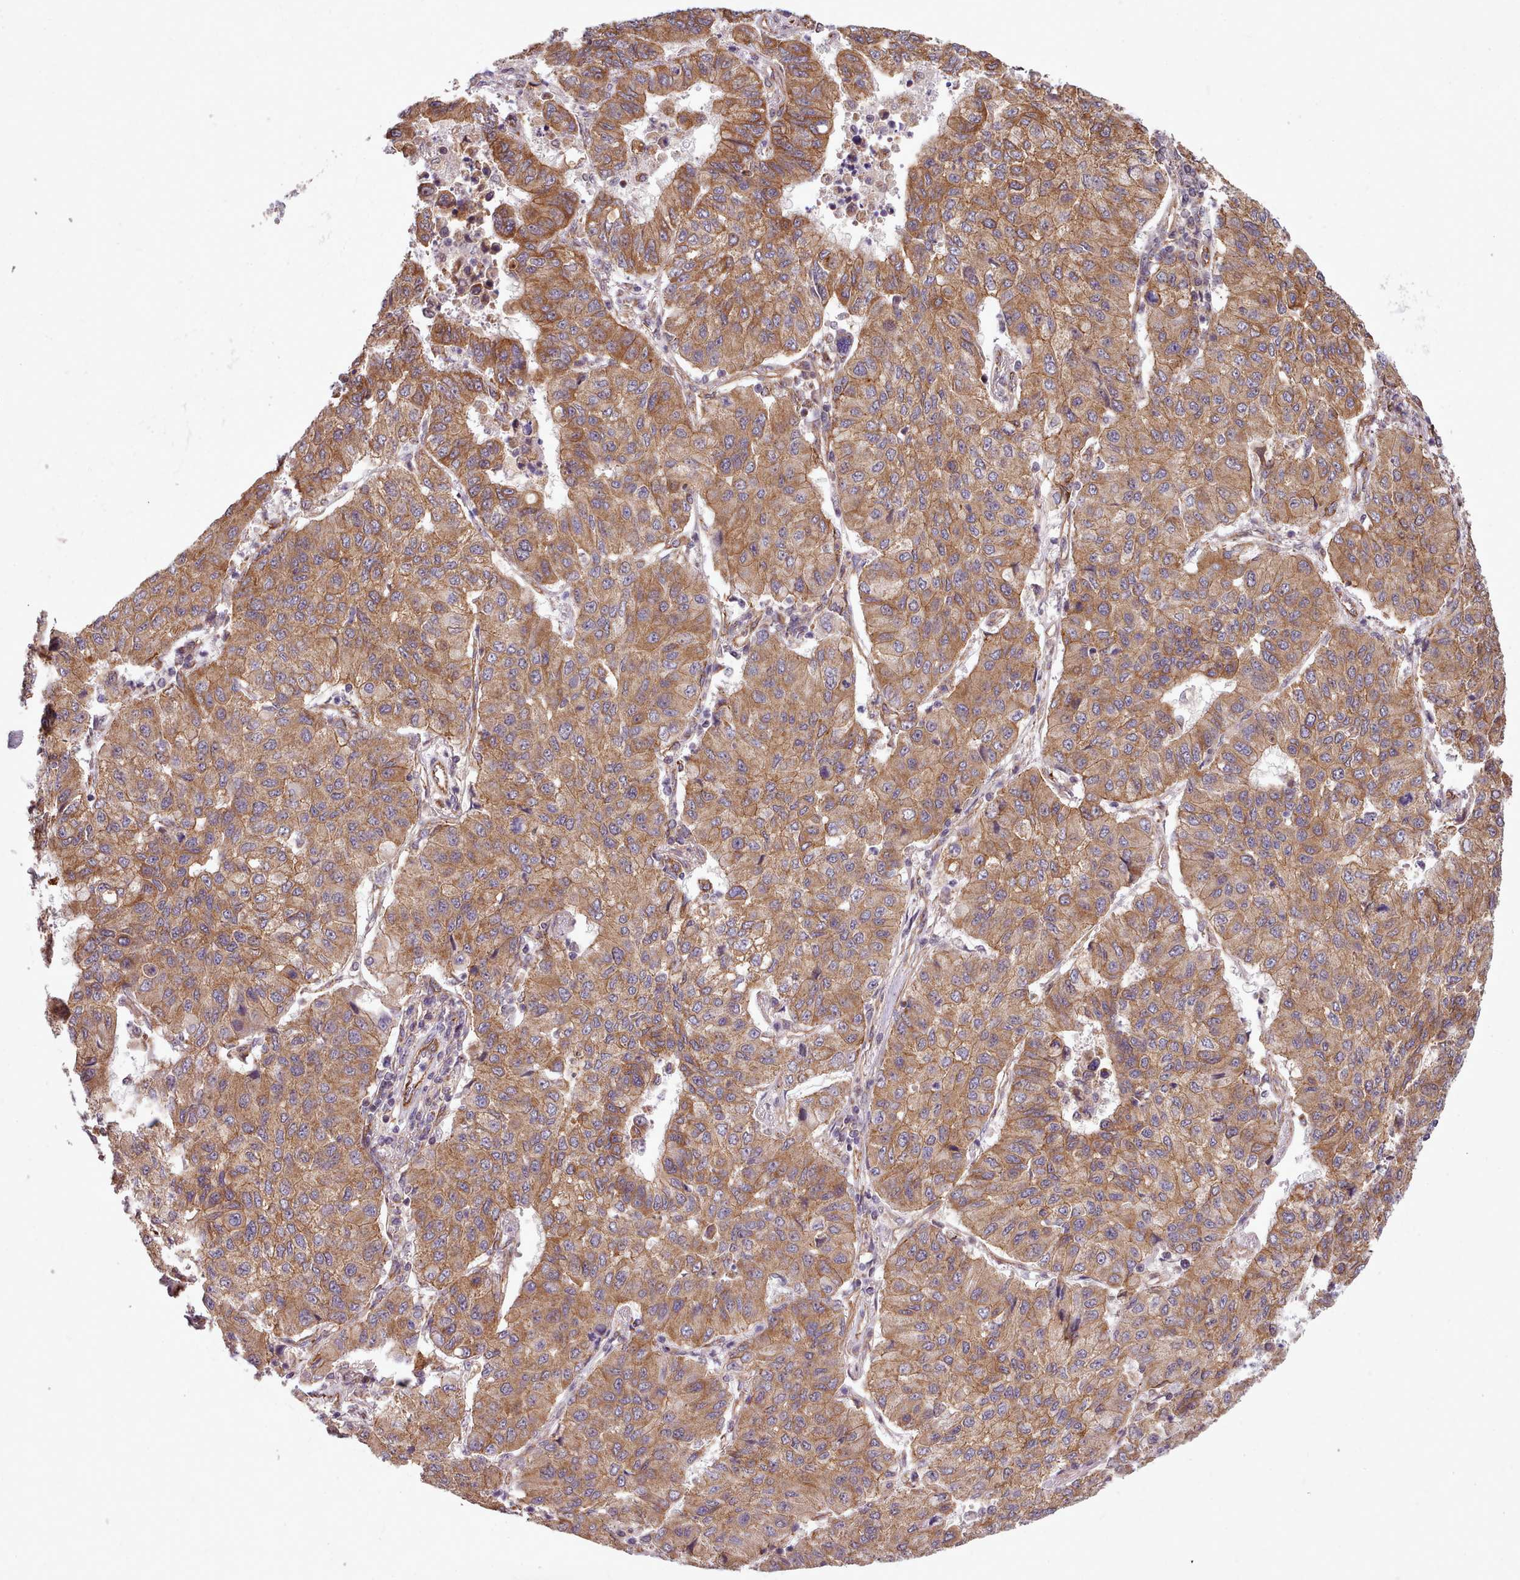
{"staining": {"intensity": "moderate", "quantity": ">75%", "location": "cytoplasmic/membranous"}, "tissue": "lung cancer", "cell_type": "Tumor cells", "image_type": "cancer", "snomed": [{"axis": "morphology", "description": "Squamous cell carcinoma, NOS"}, {"axis": "topography", "description": "Lung"}], "caption": "Immunohistochemistry of human lung squamous cell carcinoma demonstrates medium levels of moderate cytoplasmic/membranous expression in about >75% of tumor cells.", "gene": "MRPL46", "patient": {"sex": "male", "age": 74}}